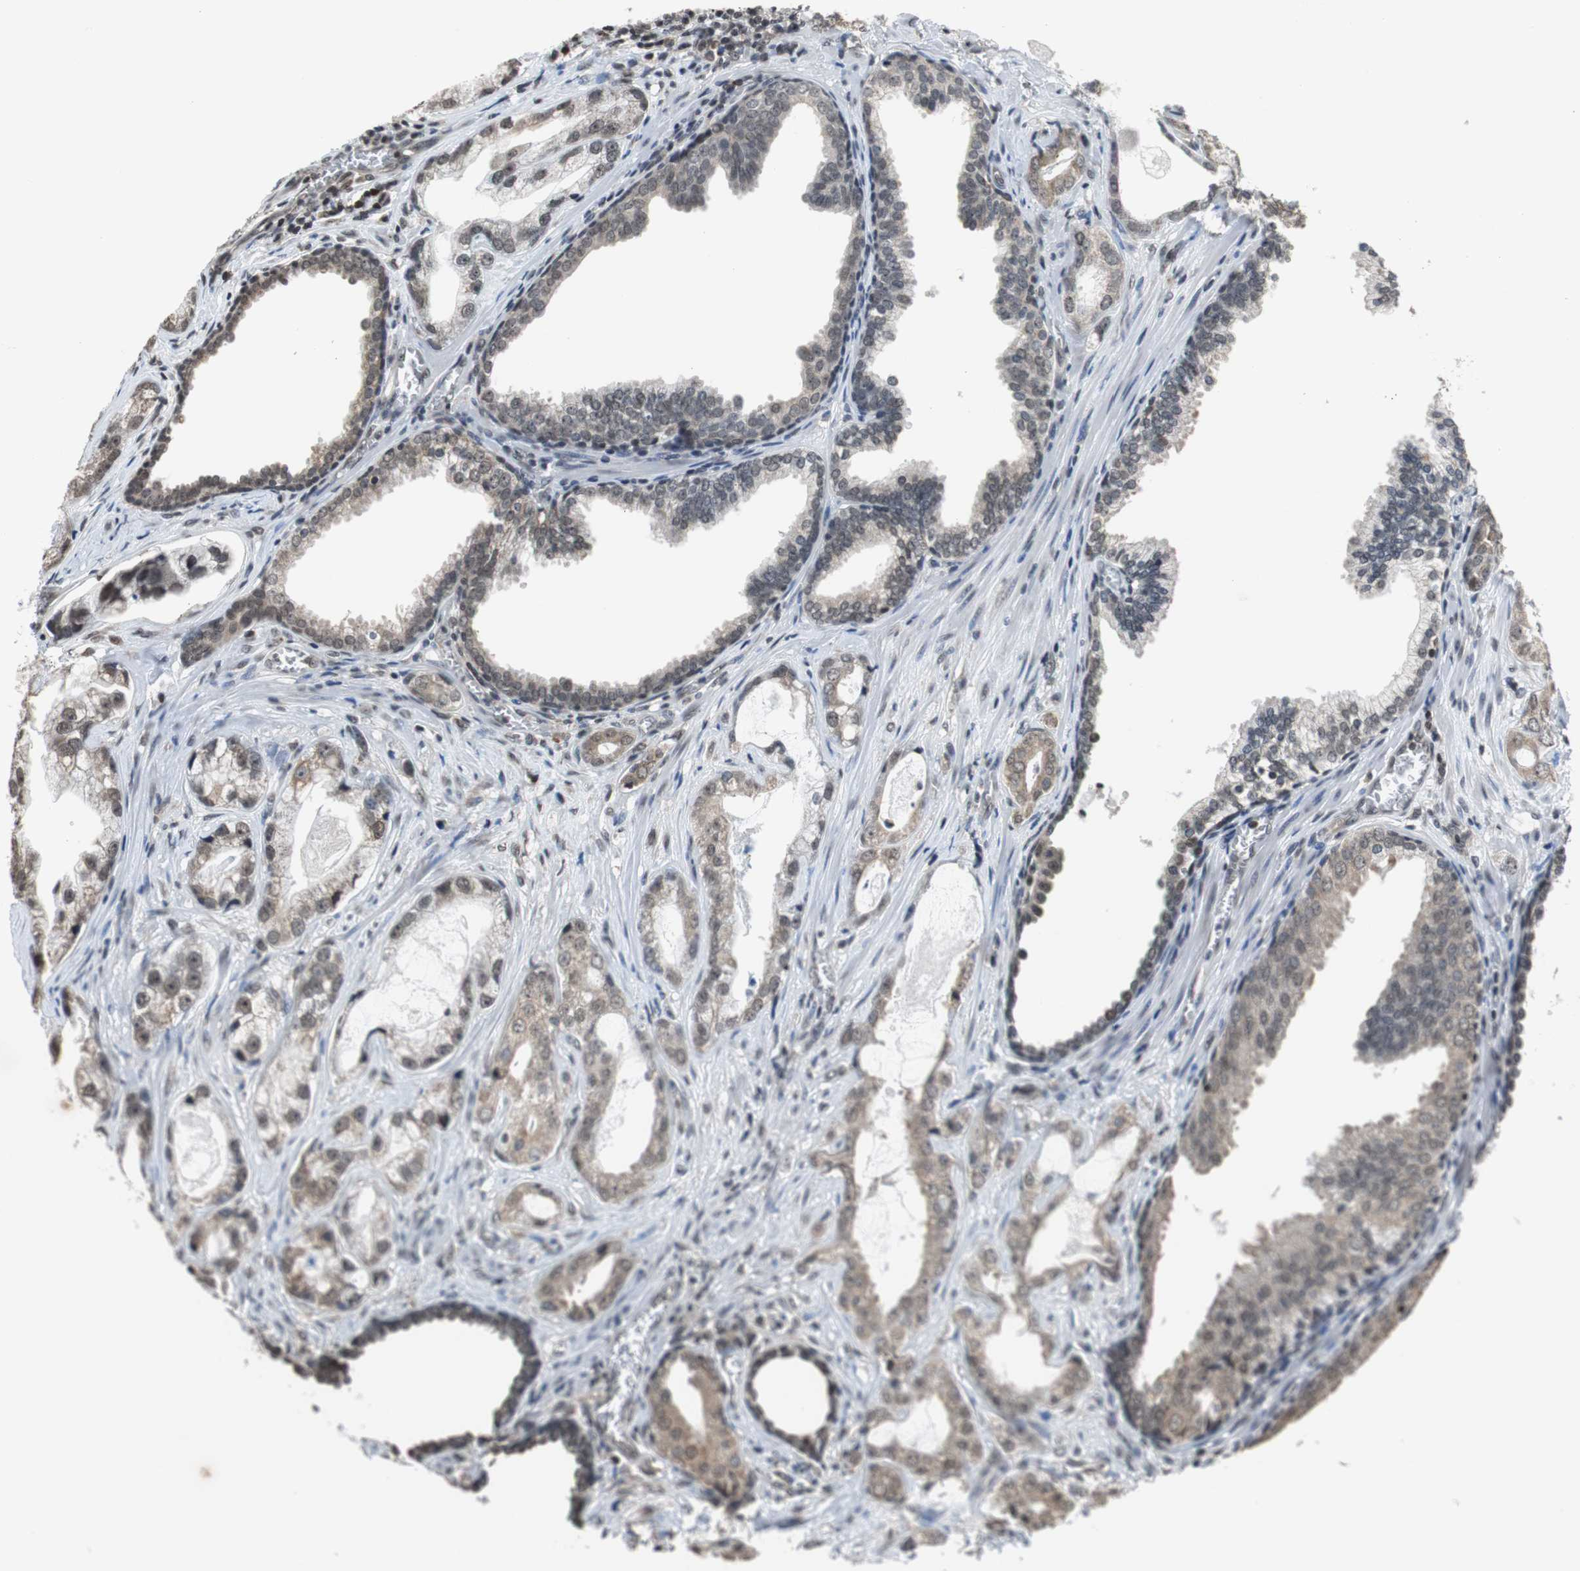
{"staining": {"intensity": "weak", "quantity": ">75%", "location": "cytoplasmic/membranous,nuclear"}, "tissue": "prostate cancer", "cell_type": "Tumor cells", "image_type": "cancer", "snomed": [{"axis": "morphology", "description": "Adenocarcinoma, Low grade"}, {"axis": "topography", "description": "Prostate"}], "caption": "Approximately >75% of tumor cells in prostate low-grade adenocarcinoma reveal weak cytoplasmic/membranous and nuclear protein positivity as visualized by brown immunohistochemical staining.", "gene": "REST", "patient": {"sex": "male", "age": 59}}